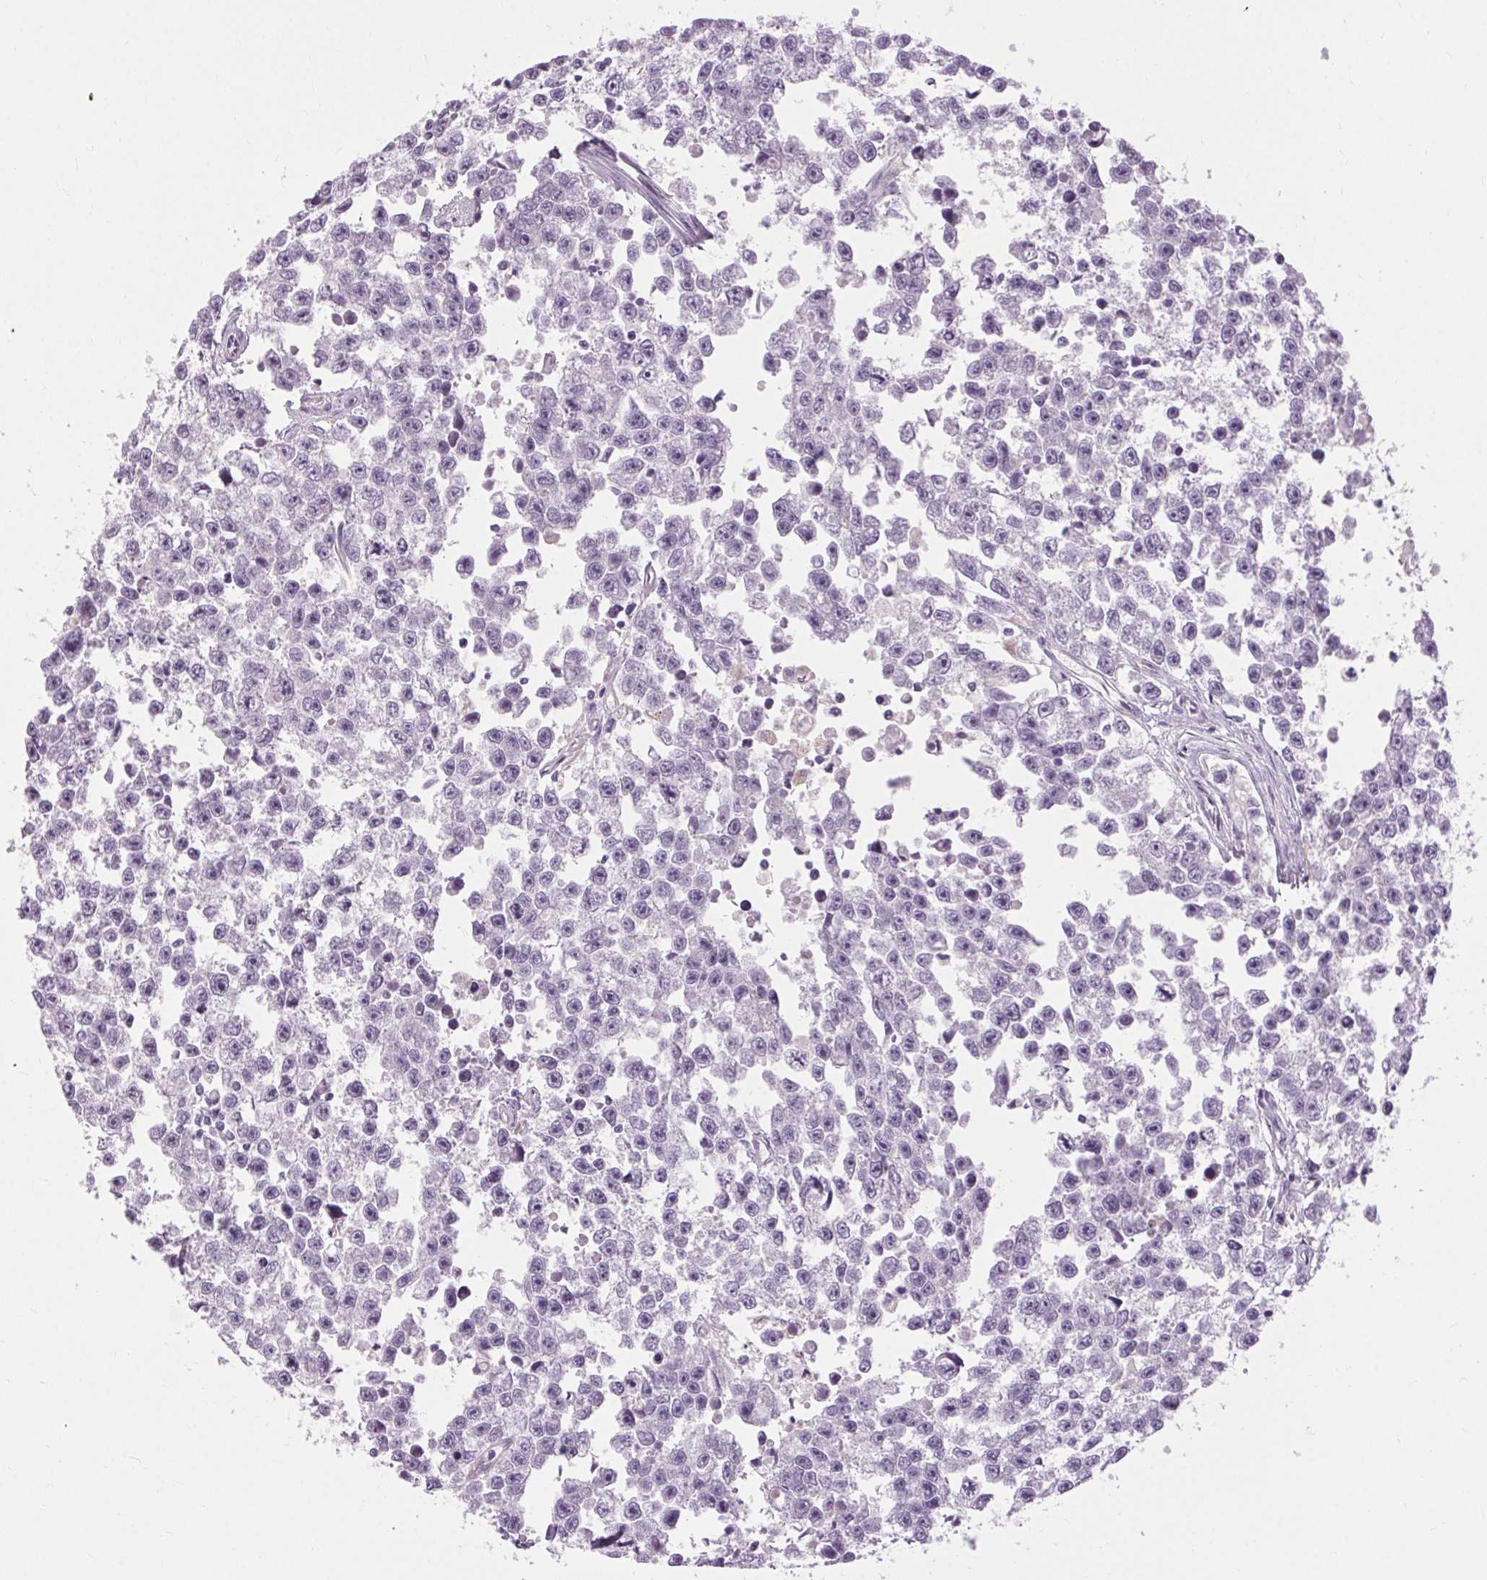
{"staining": {"intensity": "negative", "quantity": "none", "location": "none"}, "tissue": "testis cancer", "cell_type": "Tumor cells", "image_type": "cancer", "snomed": [{"axis": "morphology", "description": "Seminoma, NOS"}, {"axis": "topography", "description": "Testis"}], "caption": "A high-resolution photomicrograph shows immunohistochemistry (IHC) staining of testis seminoma, which exhibits no significant expression in tumor cells. (DAB (3,3'-diaminobenzidine) immunohistochemistry (IHC) with hematoxylin counter stain).", "gene": "TM6SF1", "patient": {"sex": "male", "age": 26}}